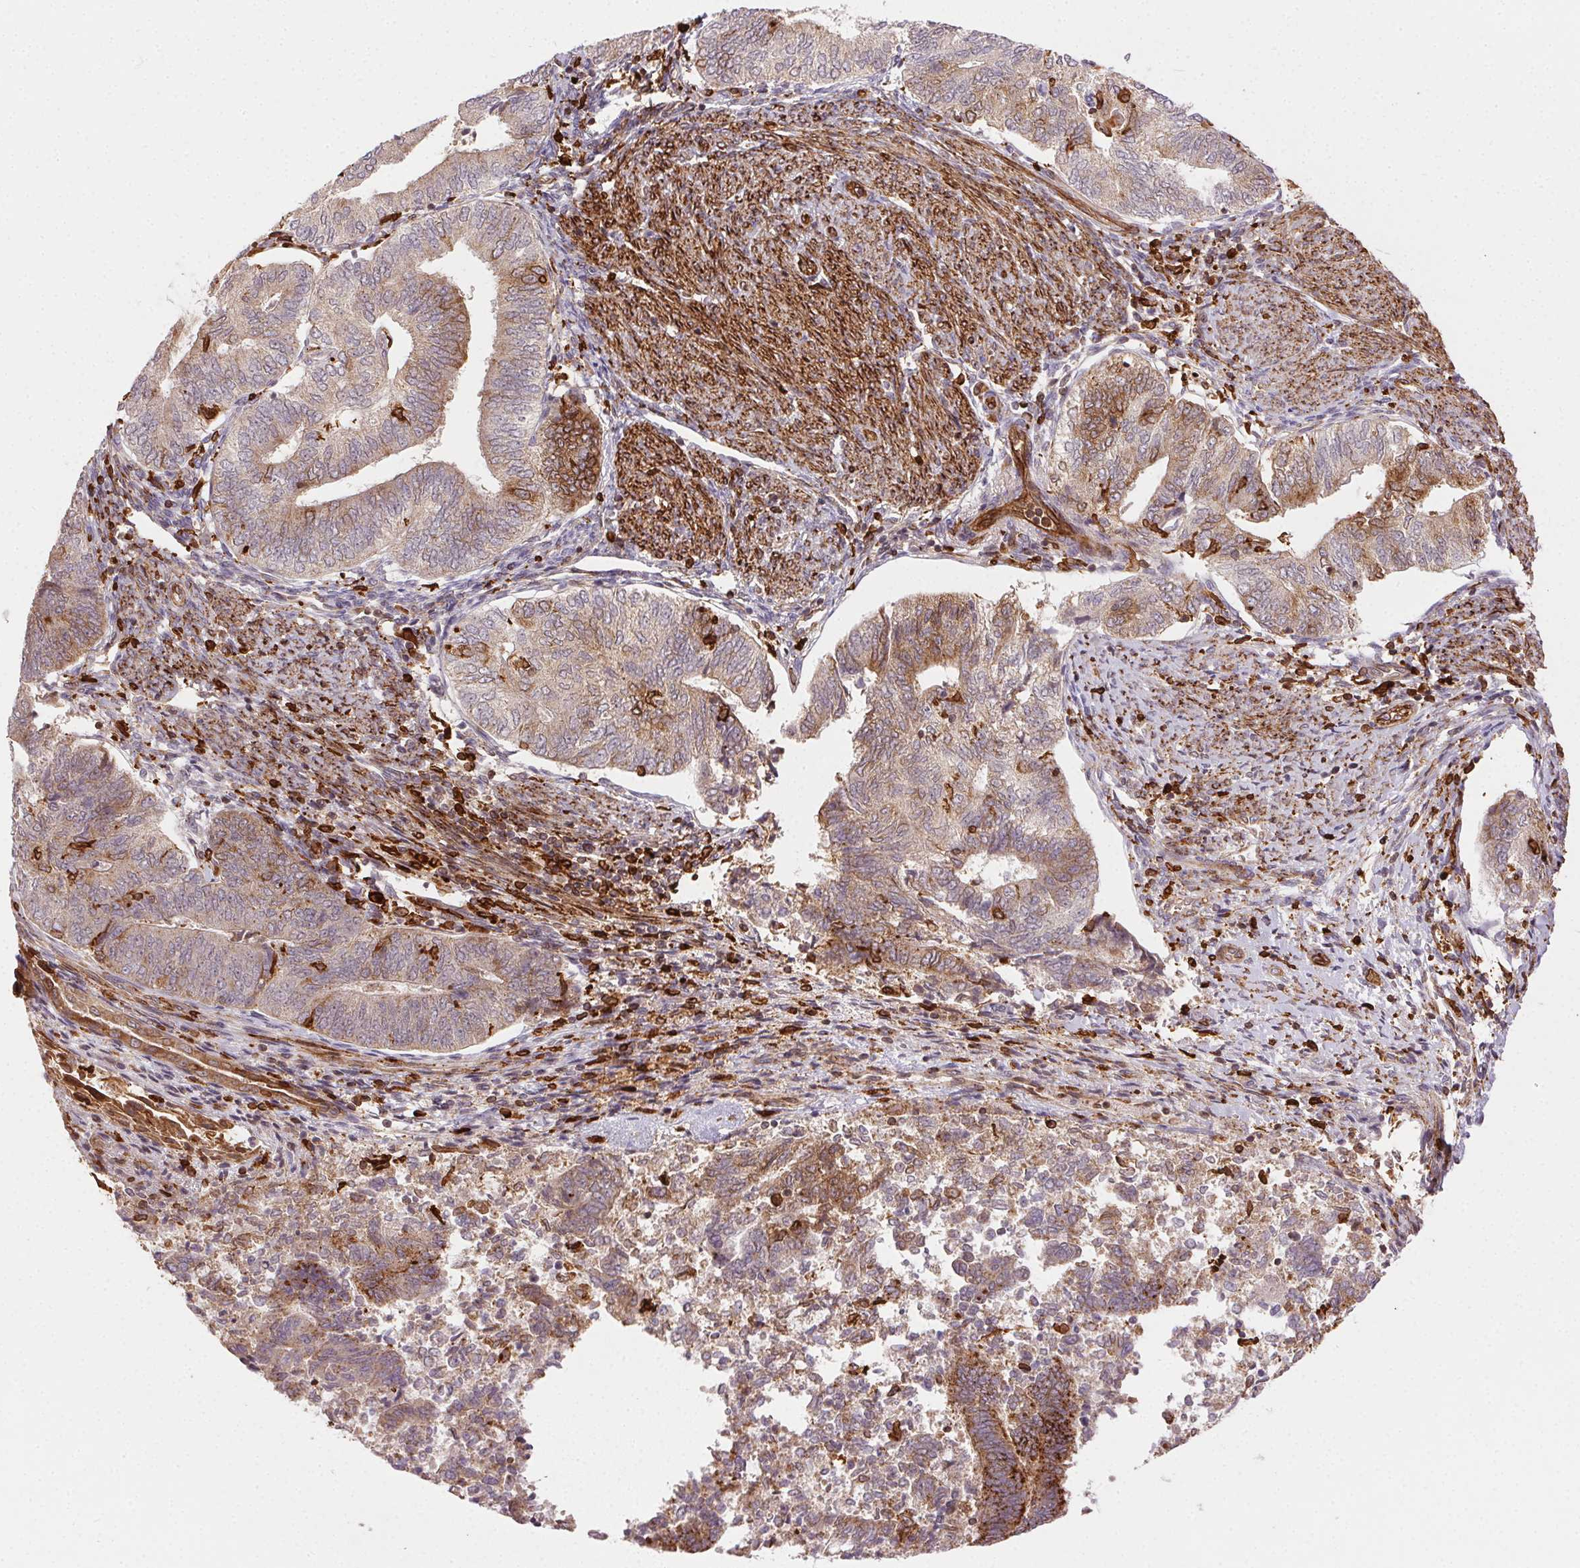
{"staining": {"intensity": "weak", "quantity": ">75%", "location": "cytoplasmic/membranous"}, "tissue": "endometrial cancer", "cell_type": "Tumor cells", "image_type": "cancer", "snomed": [{"axis": "morphology", "description": "Adenocarcinoma, NOS"}, {"axis": "topography", "description": "Endometrium"}], "caption": "IHC staining of endometrial cancer, which reveals low levels of weak cytoplasmic/membranous positivity in approximately >75% of tumor cells indicating weak cytoplasmic/membranous protein expression. The staining was performed using DAB (brown) for protein detection and nuclei were counterstained in hematoxylin (blue).", "gene": "RNASET2", "patient": {"sex": "female", "age": 65}}